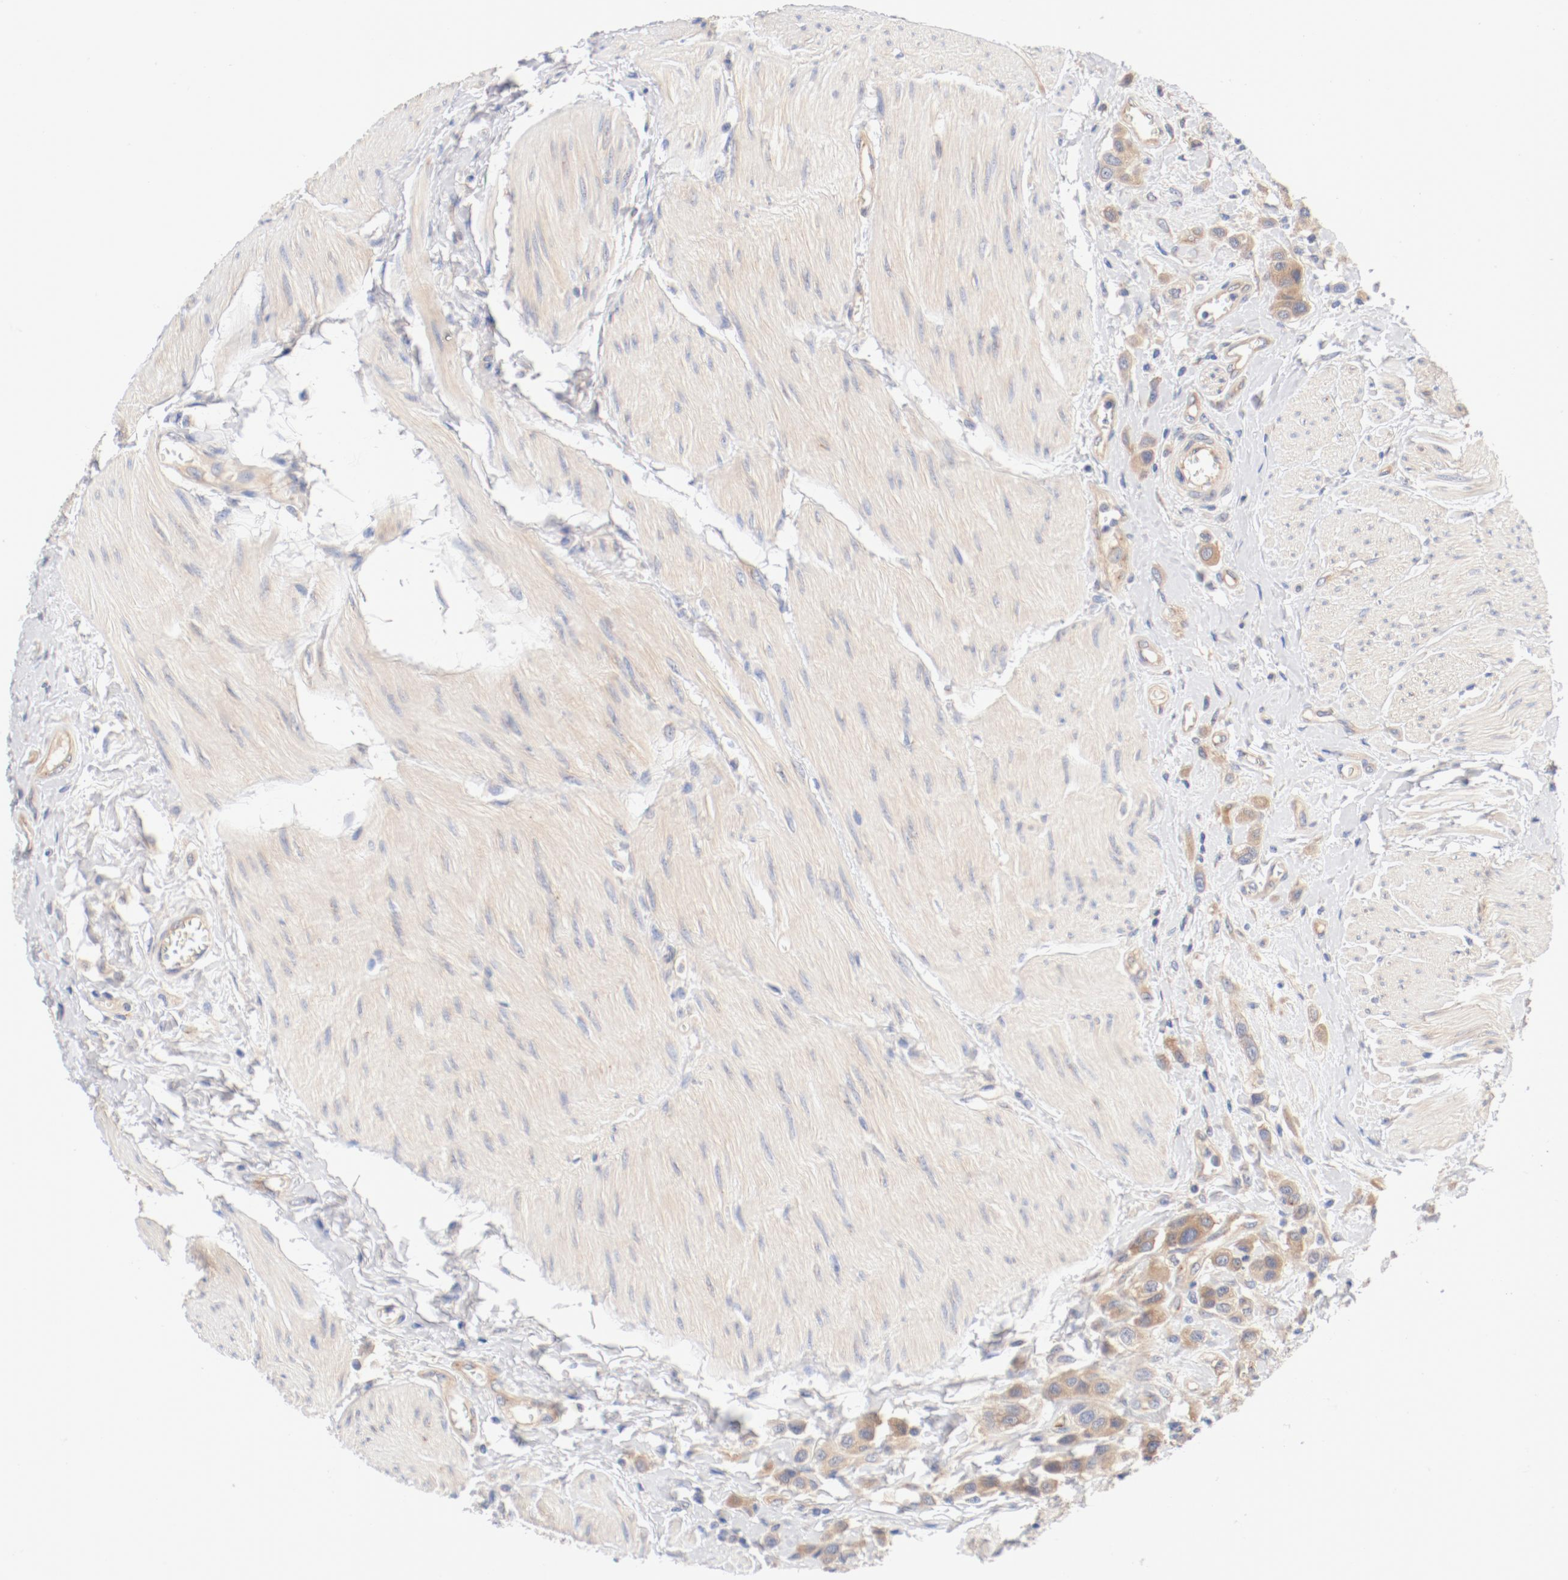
{"staining": {"intensity": "weak", "quantity": "25%-75%", "location": "cytoplasmic/membranous"}, "tissue": "urothelial cancer", "cell_type": "Tumor cells", "image_type": "cancer", "snomed": [{"axis": "morphology", "description": "Urothelial carcinoma, High grade"}, {"axis": "topography", "description": "Urinary bladder"}], "caption": "High-grade urothelial carcinoma stained with a protein marker displays weak staining in tumor cells.", "gene": "DYNC1H1", "patient": {"sex": "male", "age": 50}}